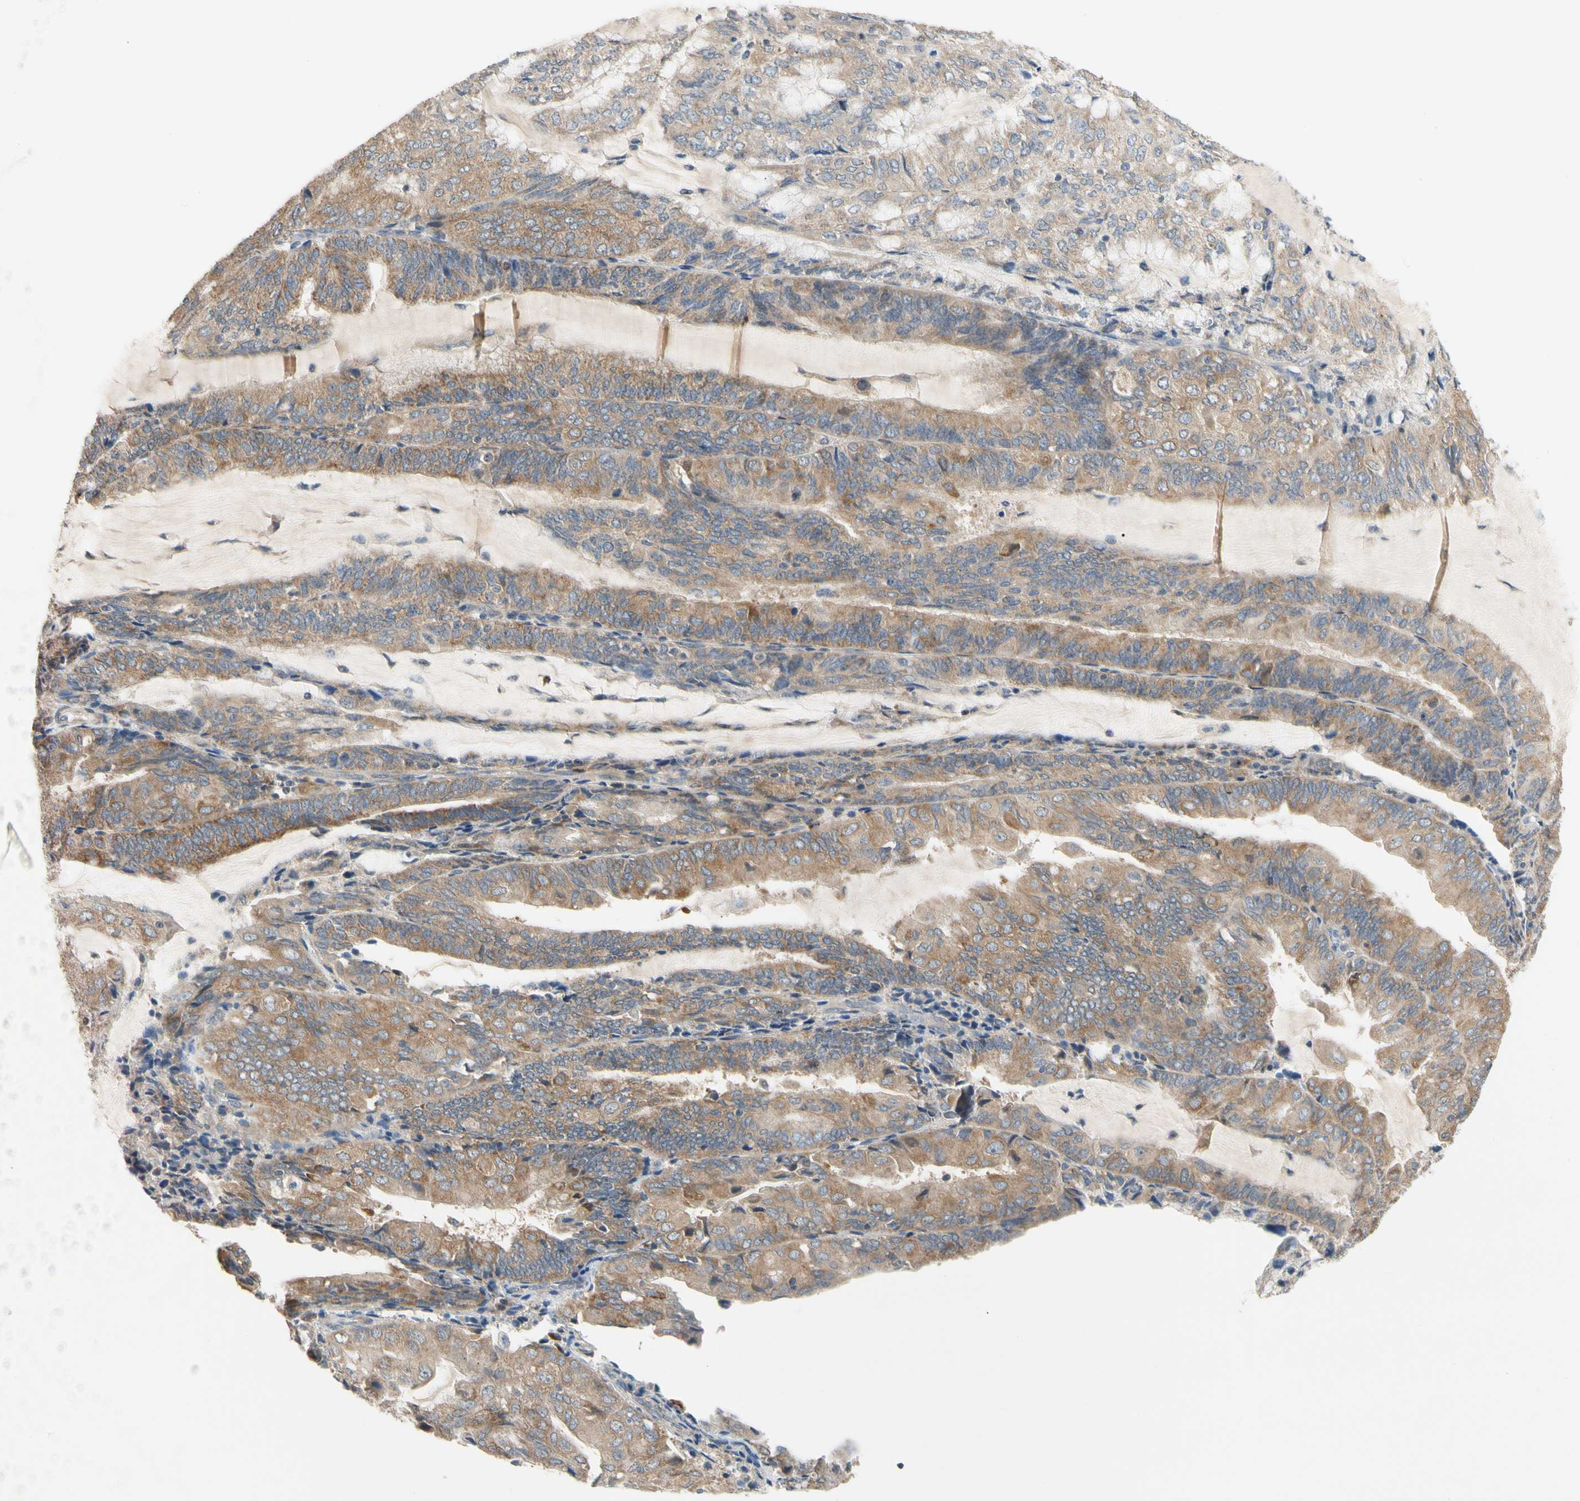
{"staining": {"intensity": "moderate", "quantity": ">75%", "location": "cytoplasmic/membranous"}, "tissue": "endometrial cancer", "cell_type": "Tumor cells", "image_type": "cancer", "snomed": [{"axis": "morphology", "description": "Adenocarcinoma, NOS"}, {"axis": "topography", "description": "Endometrium"}], "caption": "The micrograph exhibits staining of endometrial cancer, revealing moderate cytoplasmic/membranous protein expression (brown color) within tumor cells. The staining is performed using DAB (3,3'-diaminobenzidine) brown chromogen to label protein expression. The nuclei are counter-stained blue using hematoxylin.", "gene": "ANKHD1", "patient": {"sex": "female", "age": 81}}